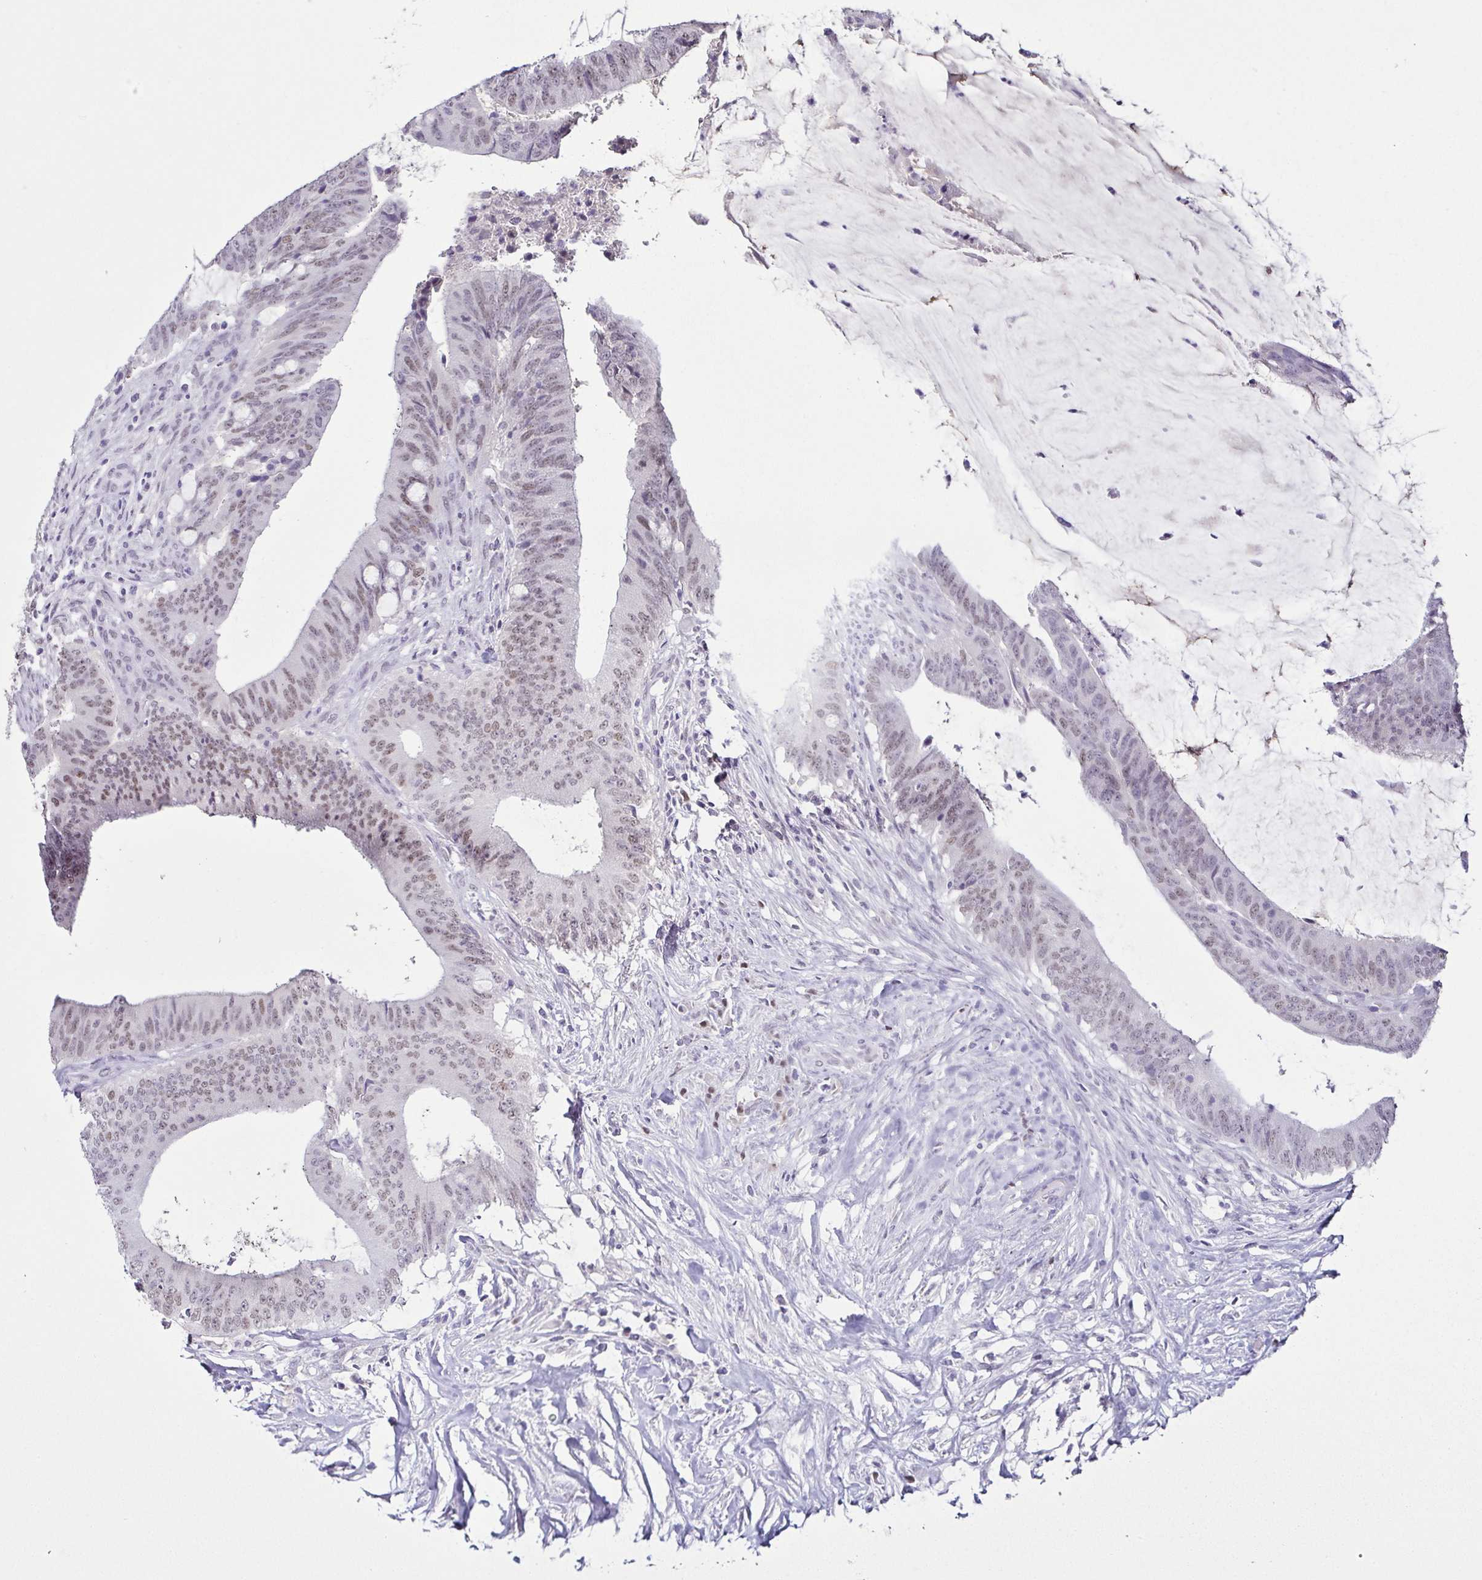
{"staining": {"intensity": "weak", "quantity": "25%-75%", "location": "nuclear"}, "tissue": "colorectal cancer", "cell_type": "Tumor cells", "image_type": "cancer", "snomed": [{"axis": "morphology", "description": "Adenocarcinoma, NOS"}, {"axis": "topography", "description": "Colon"}], "caption": "Weak nuclear positivity for a protein is present in about 25%-75% of tumor cells of colorectal adenocarcinoma using immunohistochemistry.", "gene": "TCF3", "patient": {"sex": "female", "age": 43}}